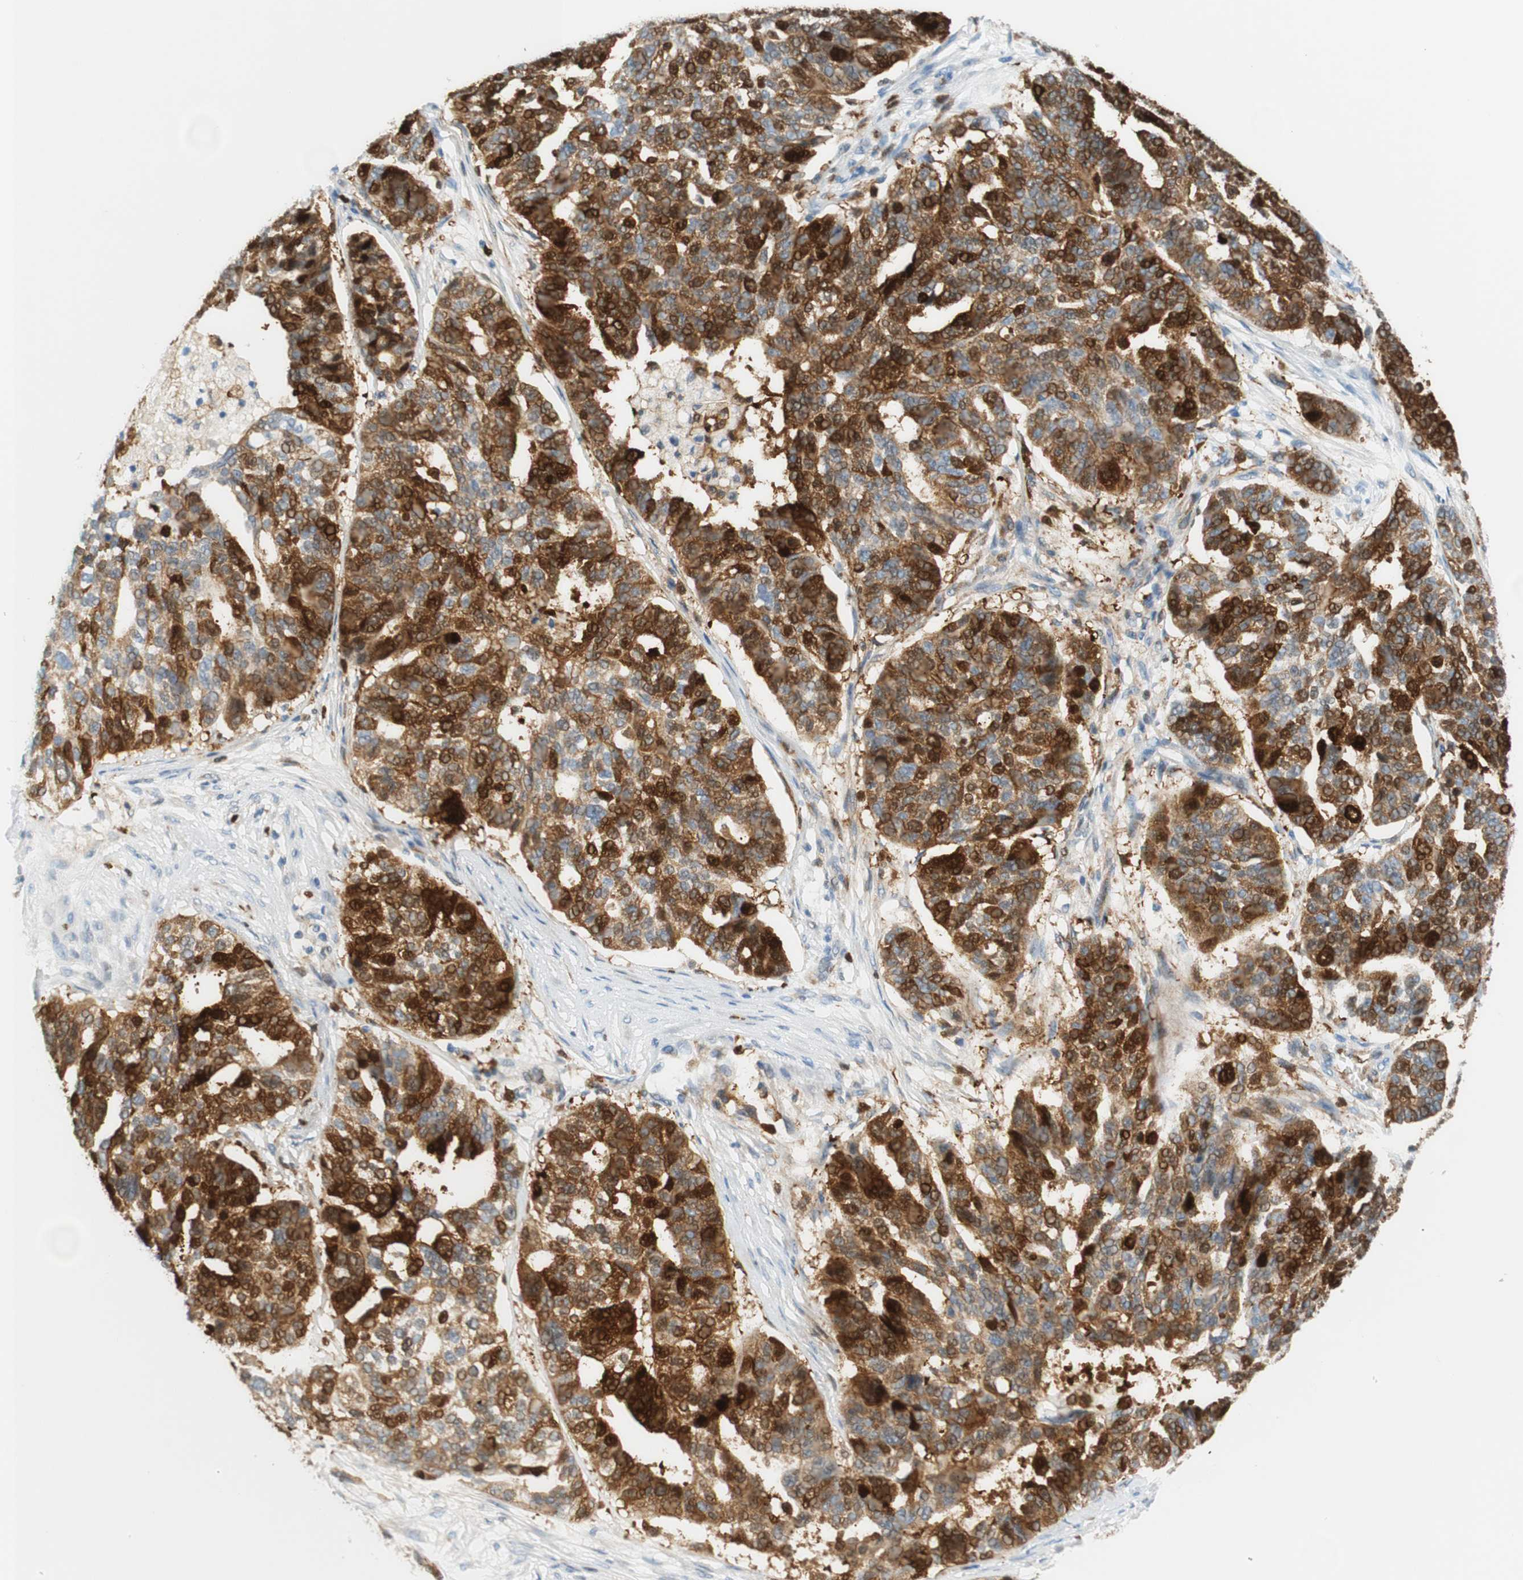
{"staining": {"intensity": "strong", "quantity": "25%-75%", "location": "cytoplasmic/membranous,nuclear"}, "tissue": "ovarian cancer", "cell_type": "Tumor cells", "image_type": "cancer", "snomed": [{"axis": "morphology", "description": "Cystadenocarcinoma, serous, NOS"}, {"axis": "topography", "description": "Ovary"}], "caption": "This photomicrograph demonstrates IHC staining of ovarian serous cystadenocarcinoma, with high strong cytoplasmic/membranous and nuclear staining in approximately 25%-75% of tumor cells.", "gene": "STMN1", "patient": {"sex": "female", "age": 59}}